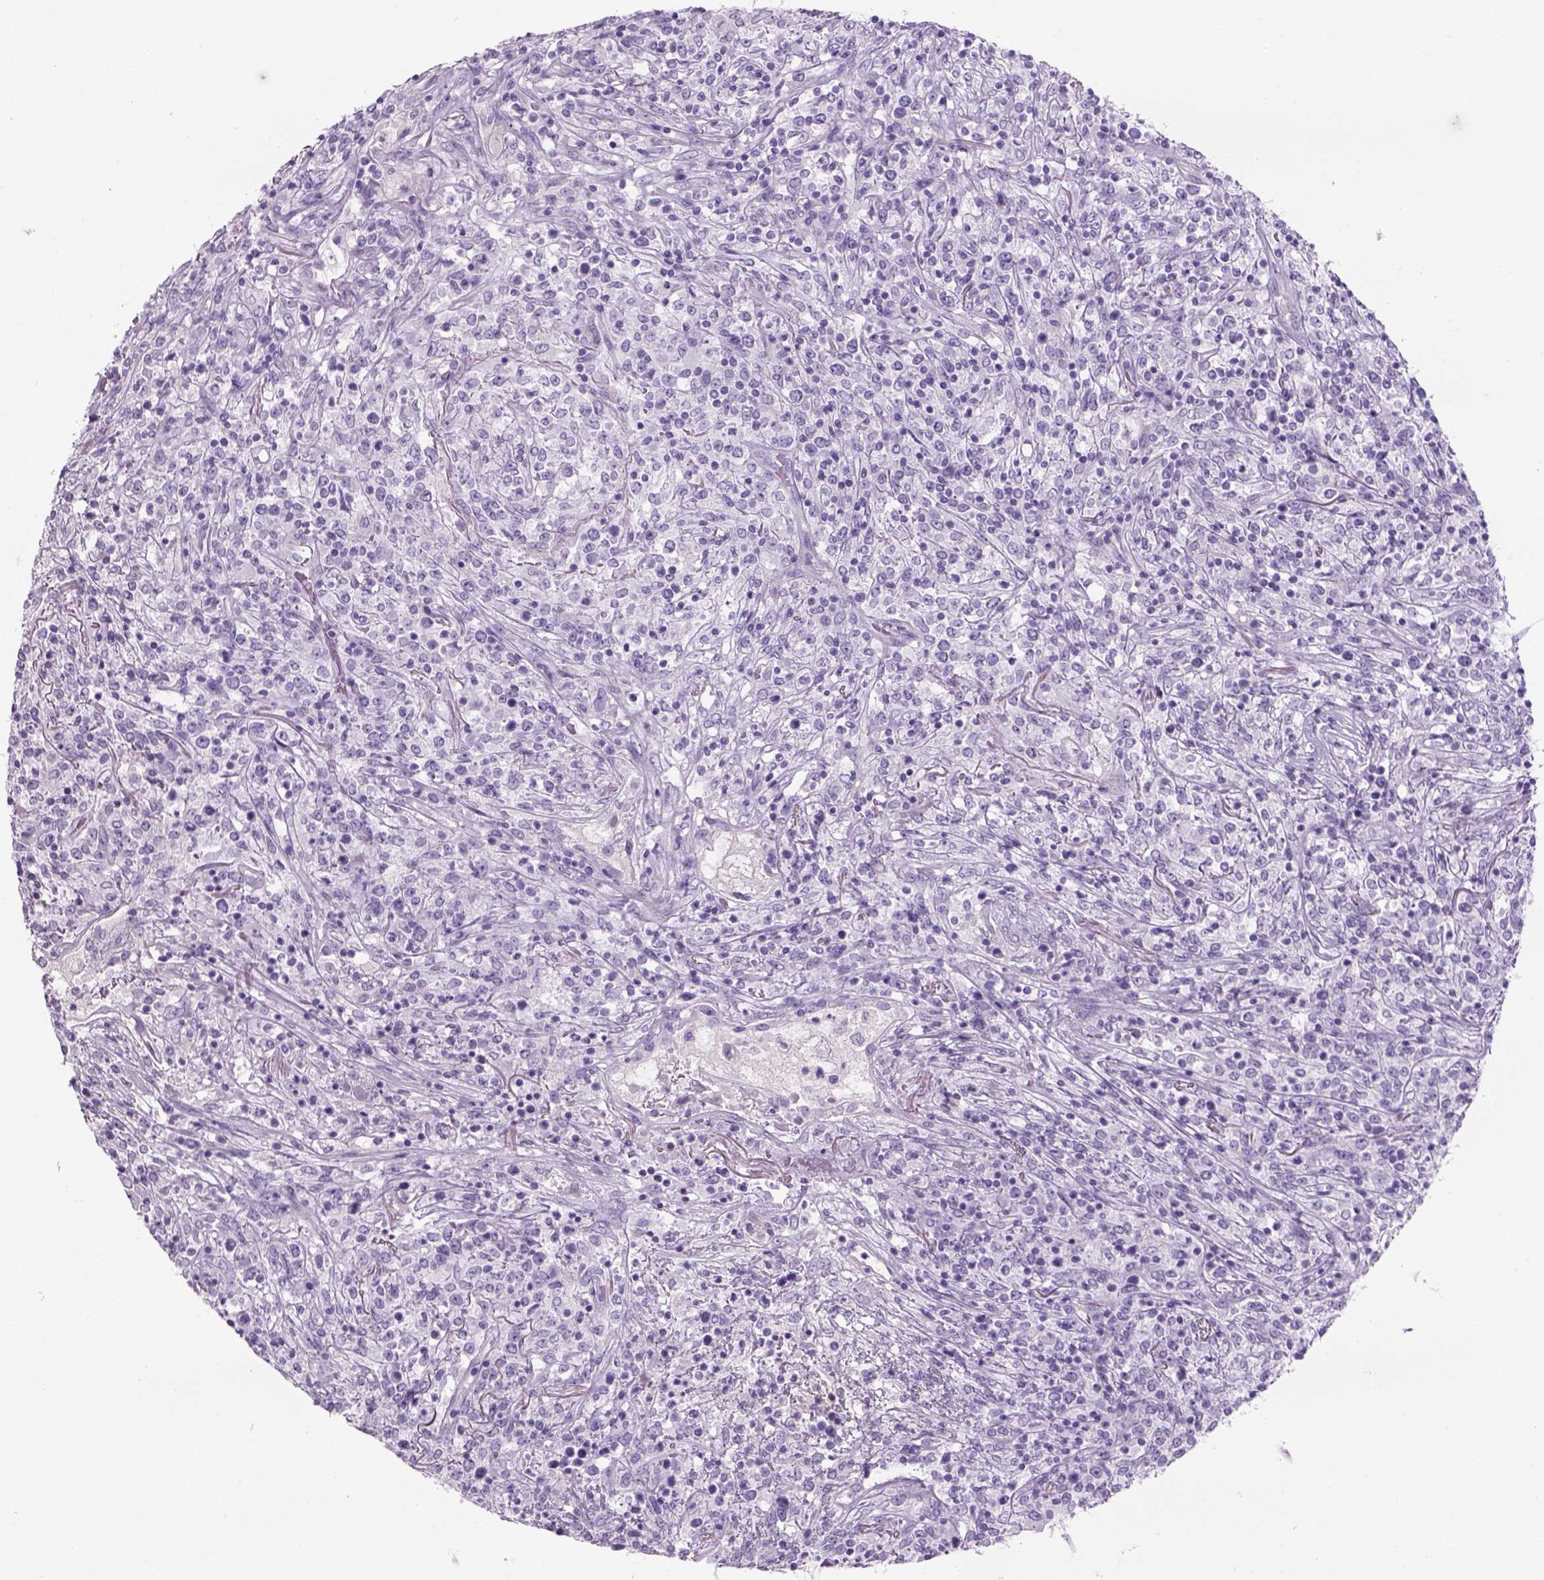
{"staining": {"intensity": "negative", "quantity": "none", "location": "none"}, "tissue": "lymphoma", "cell_type": "Tumor cells", "image_type": "cancer", "snomed": [{"axis": "morphology", "description": "Malignant lymphoma, non-Hodgkin's type, High grade"}, {"axis": "topography", "description": "Lung"}], "caption": "Immunohistochemical staining of human malignant lymphoma, non-Hodgkin's type (high-grade) shows no significant expression in tumor cells.", "gene": "TENM4", "patient": {"sex": "male", "age": 79}}